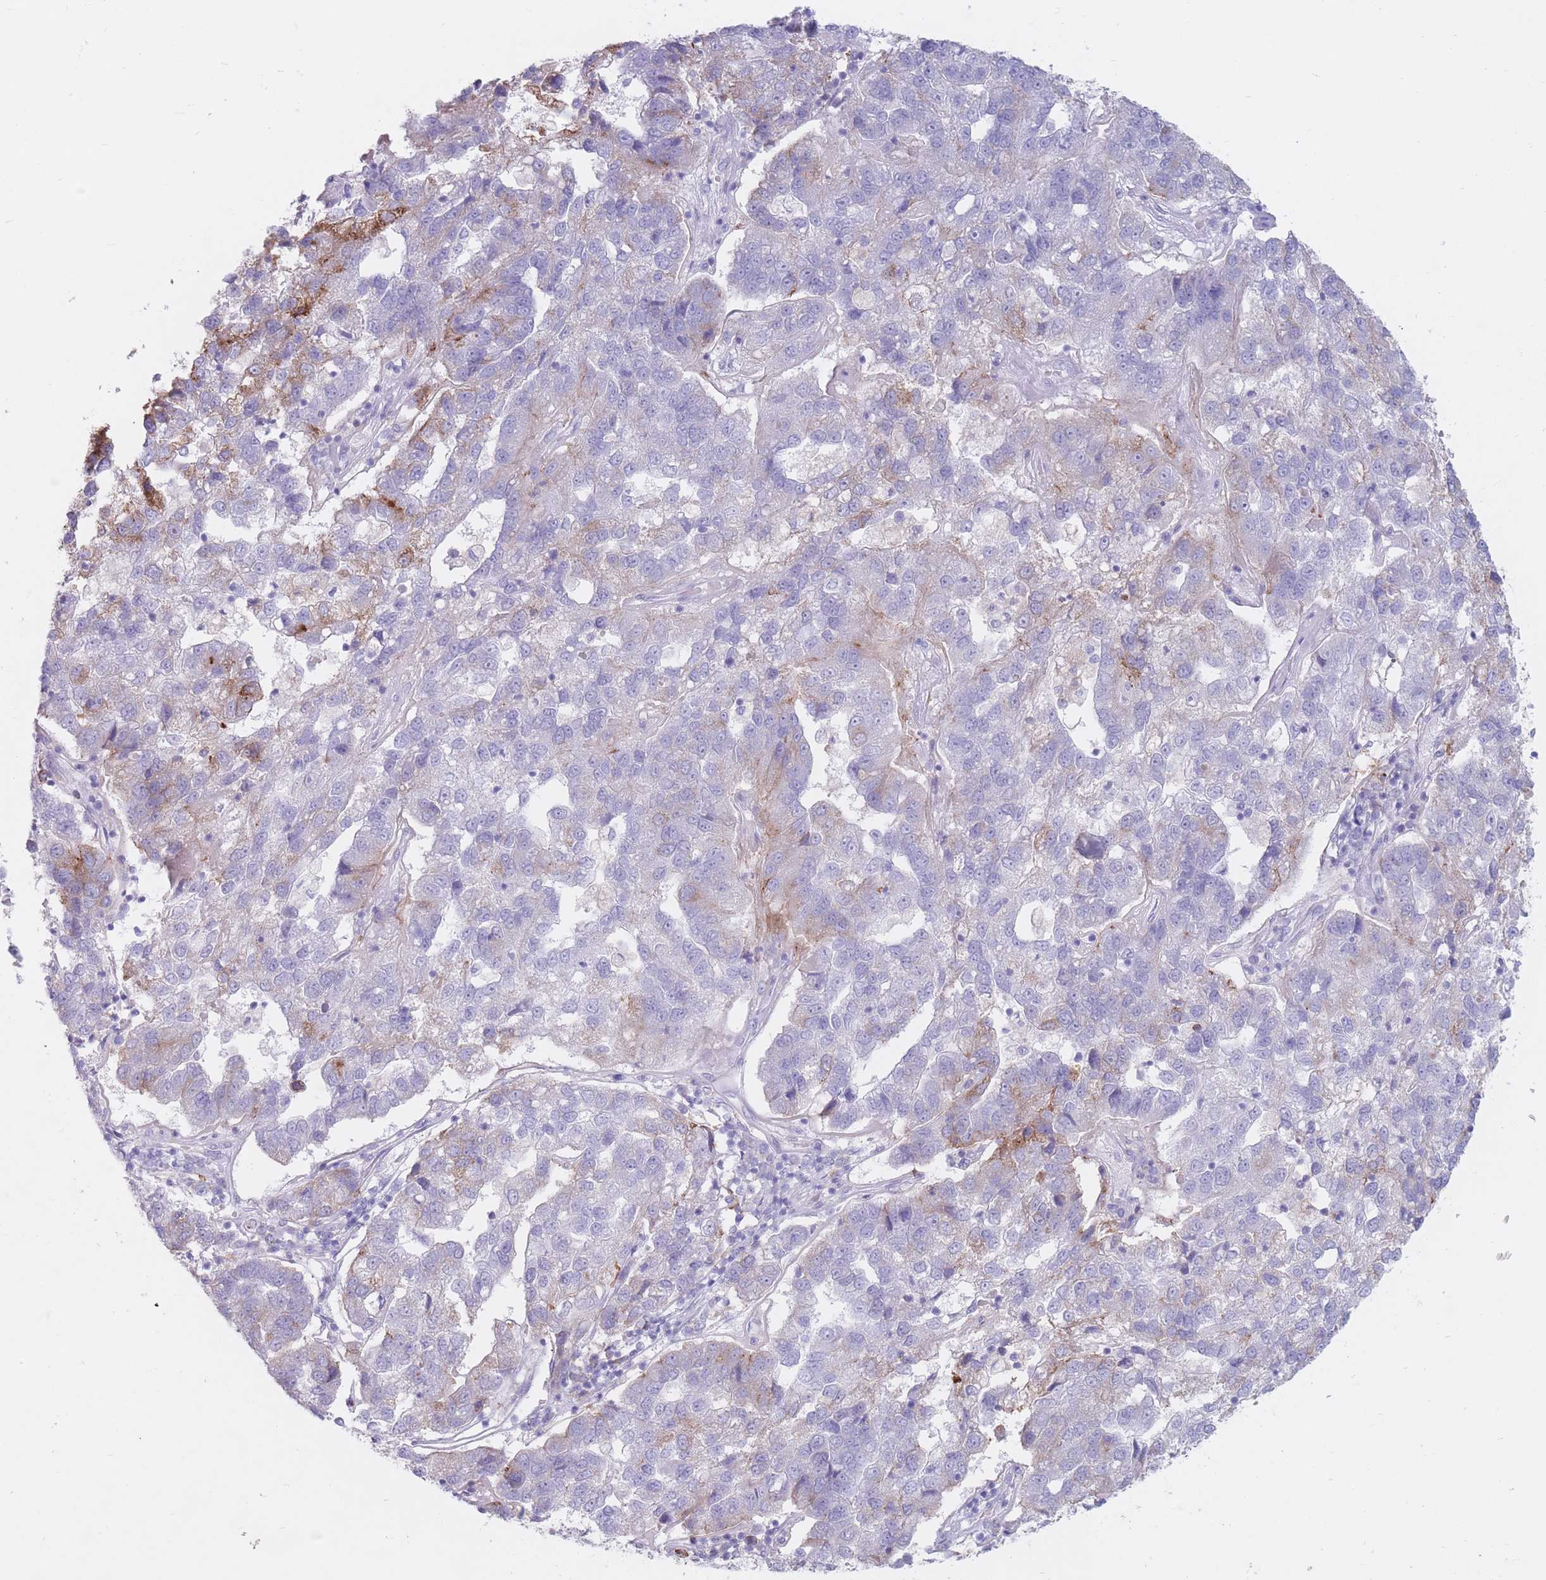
{"staining": {"intensity": "moderate", "quantity": "<25%", "location": "cytoplasmic/membranous"}, "tissue": "pancreatic cancer", "cell_type": "Tumor cells", "image_type": "cancer", "snomed": [{"axis": "morphology", "description": "Adenocarcinoma, NOS"}, {"axis": "topography", "description": "Pancreas"}], "caption": "Human adenocarcinoma (pancreatic) stained with a protein marker shows moderate staining in tumor cells.", "gene": "ST3GAL5", "patient": {"sex": "female", "age": 61}}